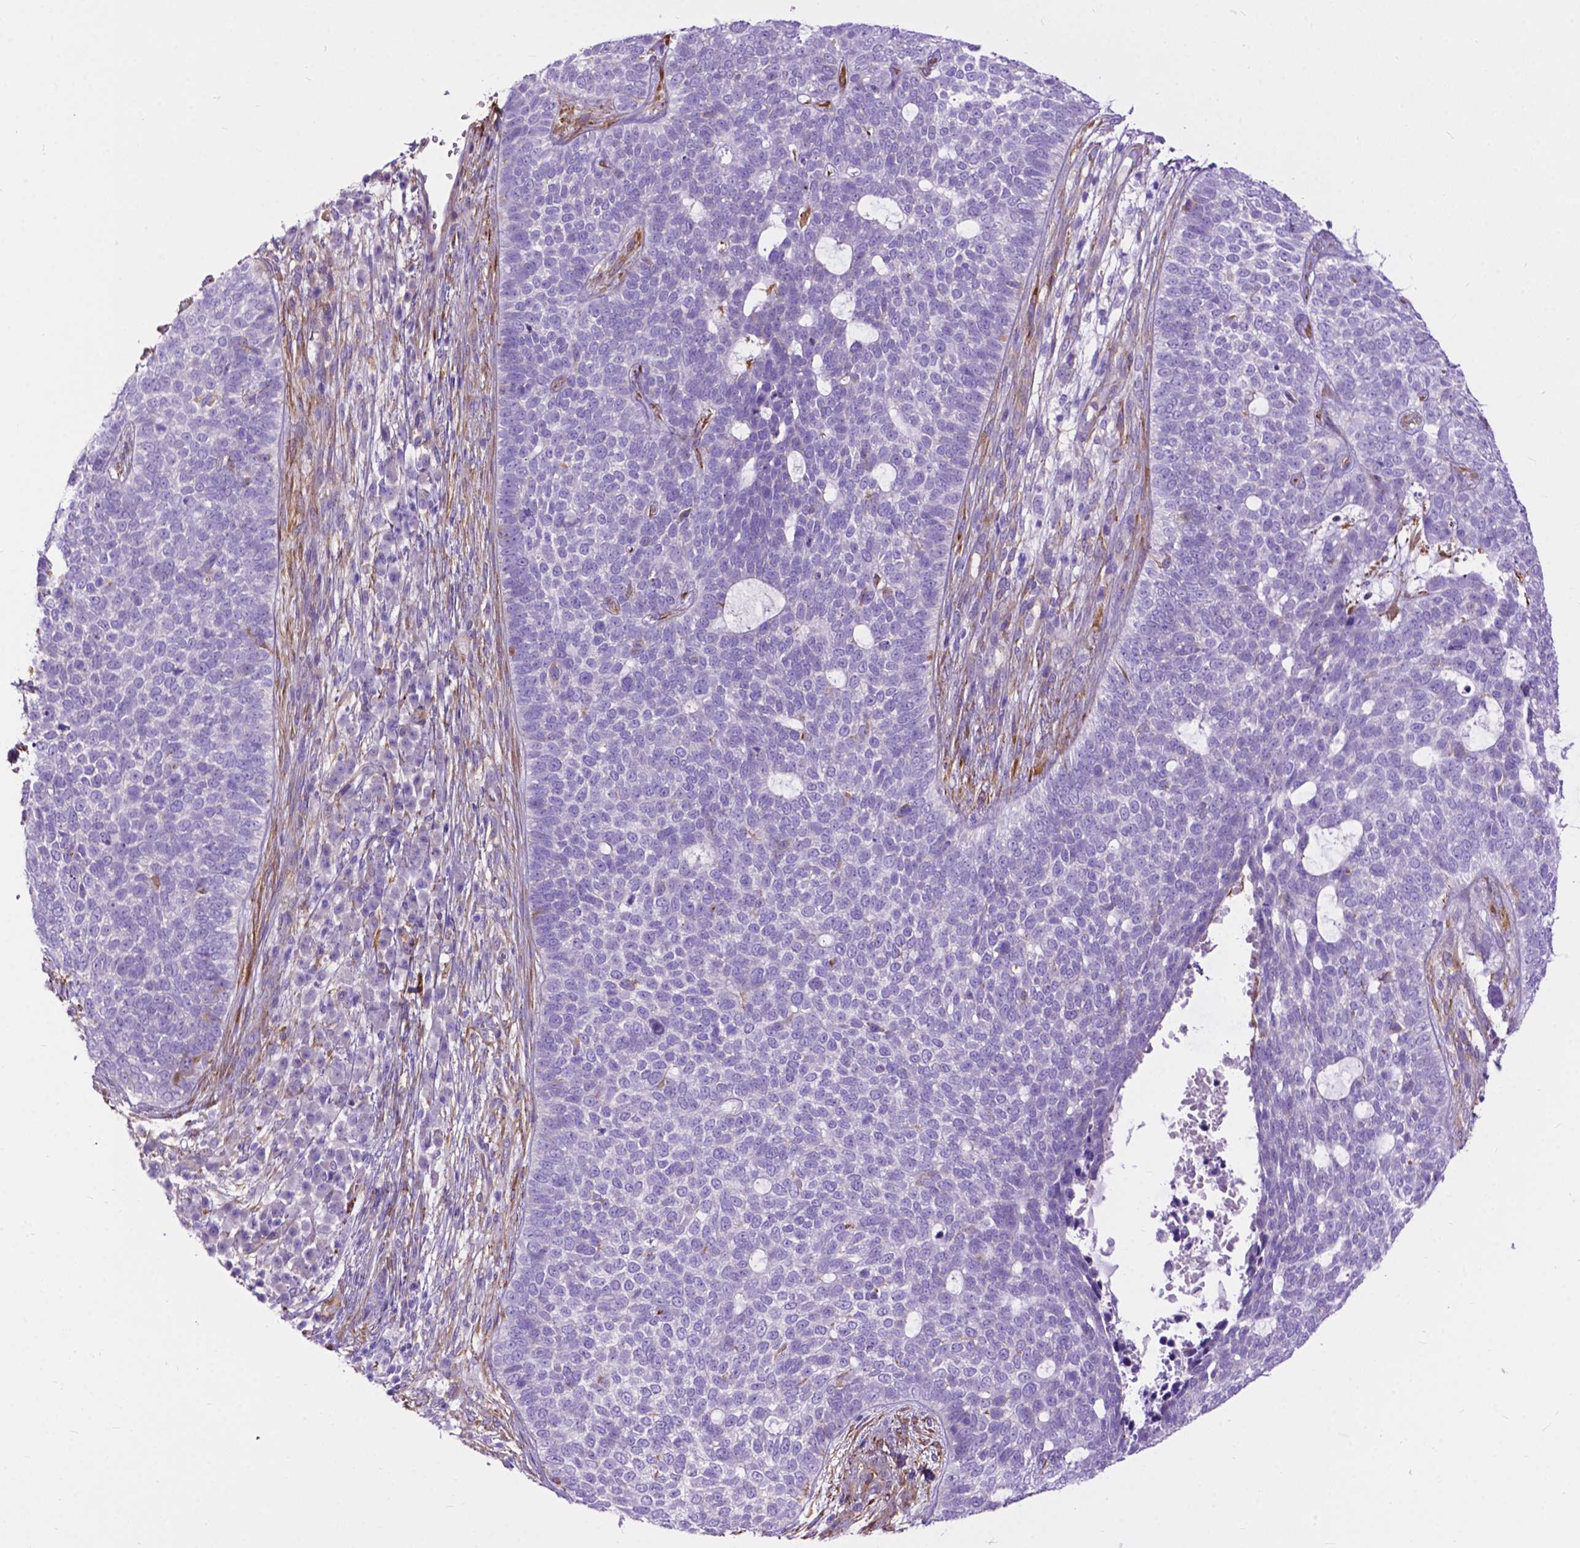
{"staining": {"intensity": "negative", "quantity": "none", "location": "none"}, "tissue": "skin cancer", "cell_type": "Tumor cells", "image_type": "cancer", "snomed": [{"axis": "morphology", "description": "Basal cell carcinoma"}, {"axis": "topography", "description": "Skin"}], "caption": "An IHC histopathology image of skin cancer is shown. There is no staining in tumor cells of skin cancer.", "gene": "PCDHA12", "patient": {"sex": "female", "age": 69}}